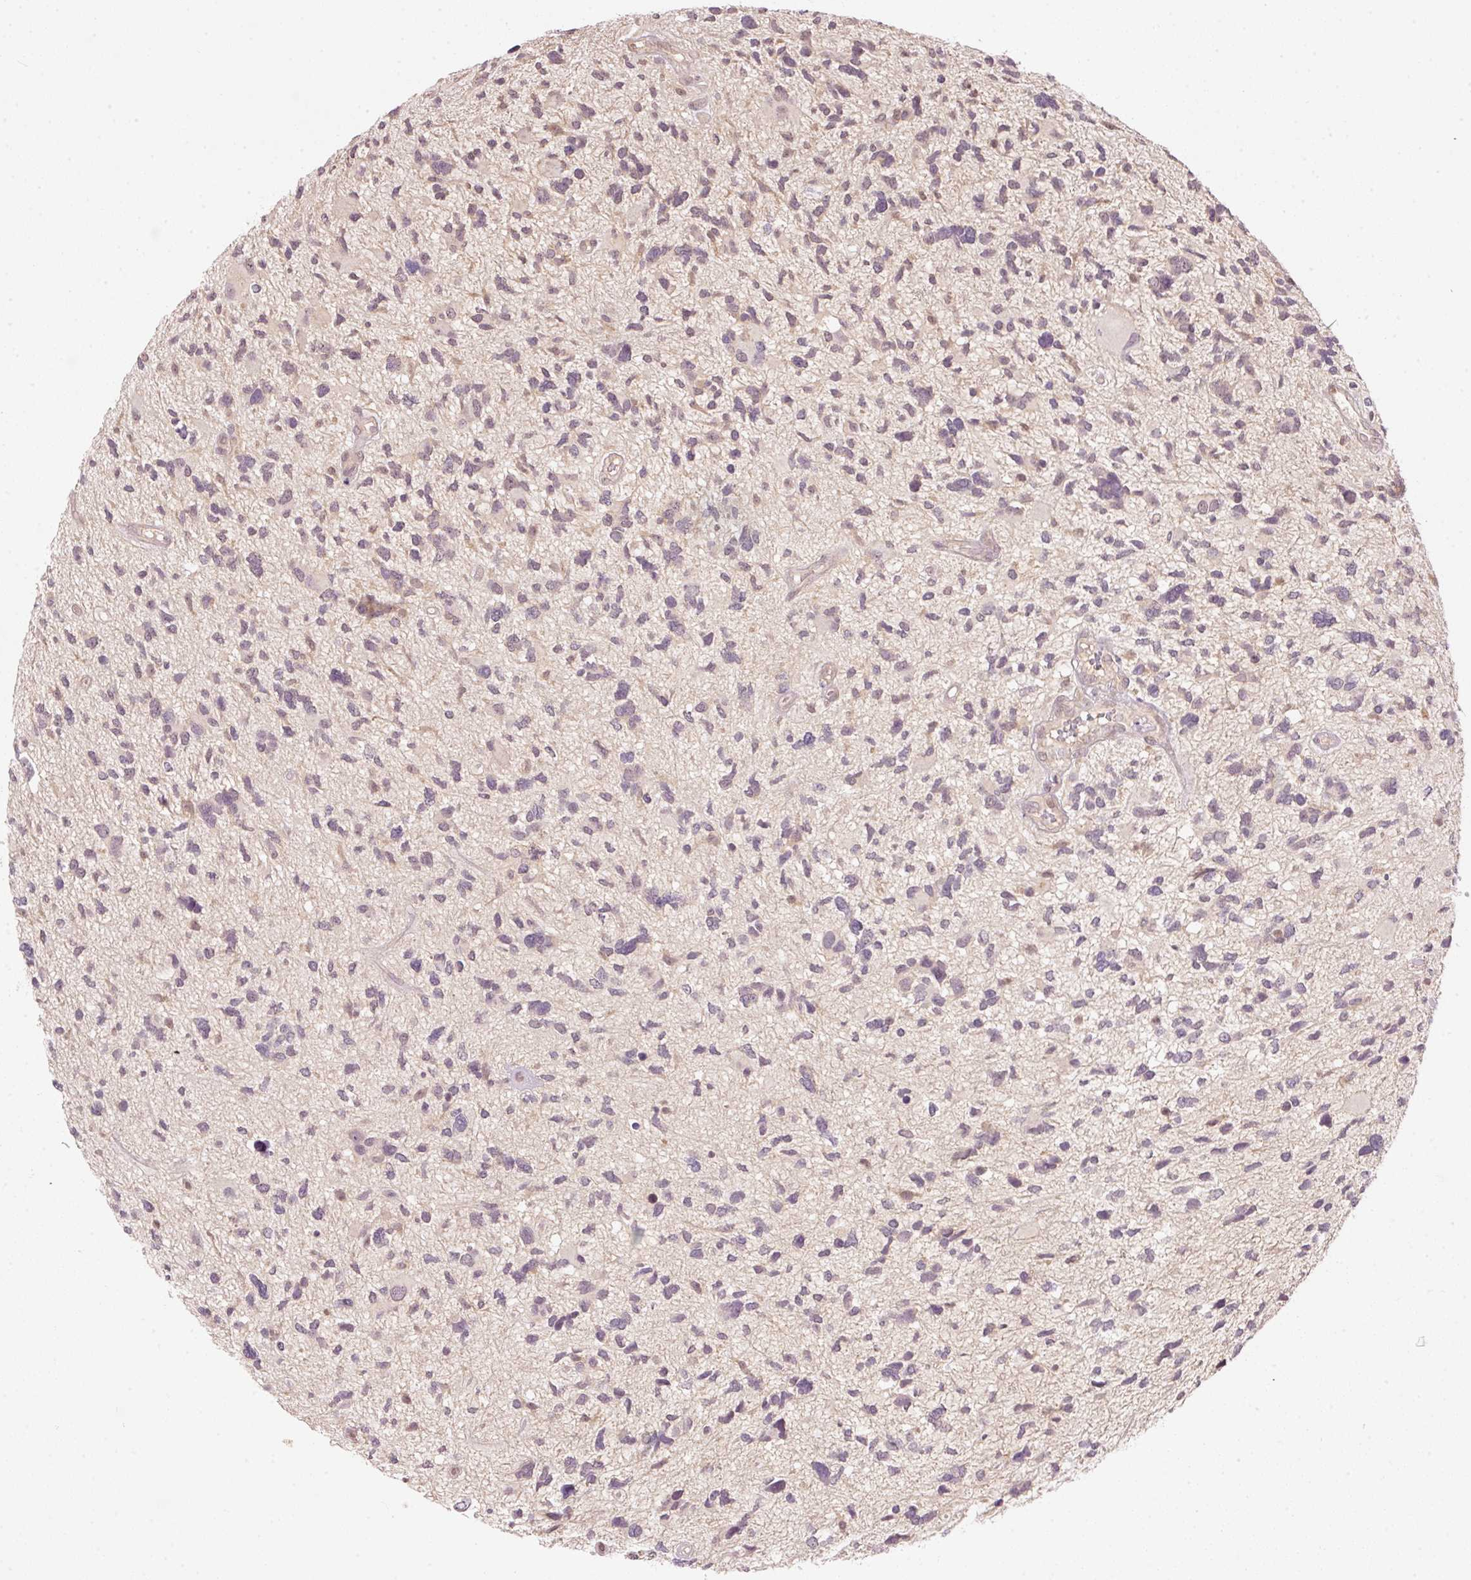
{"staining": {"intensity": "negative", "quantity": "none", "location": "none"}, "tissue": "glioma", "cell_type": "Tumor cells", "image_type": "cancer", "snomed": [{"axis": "morphology", "description": "Glioma, malignant, High grade"}, {"axis": "topography", "description": "Brain"}], "caption": "Immunohistochemistry image of neoplastic tissue: high-grade glioma (malignant) stained with DAB displays no significant protein positivity in tumor cells.", "gene": "PCDHB1", "patient": {"sex": "female", "age": 11}}